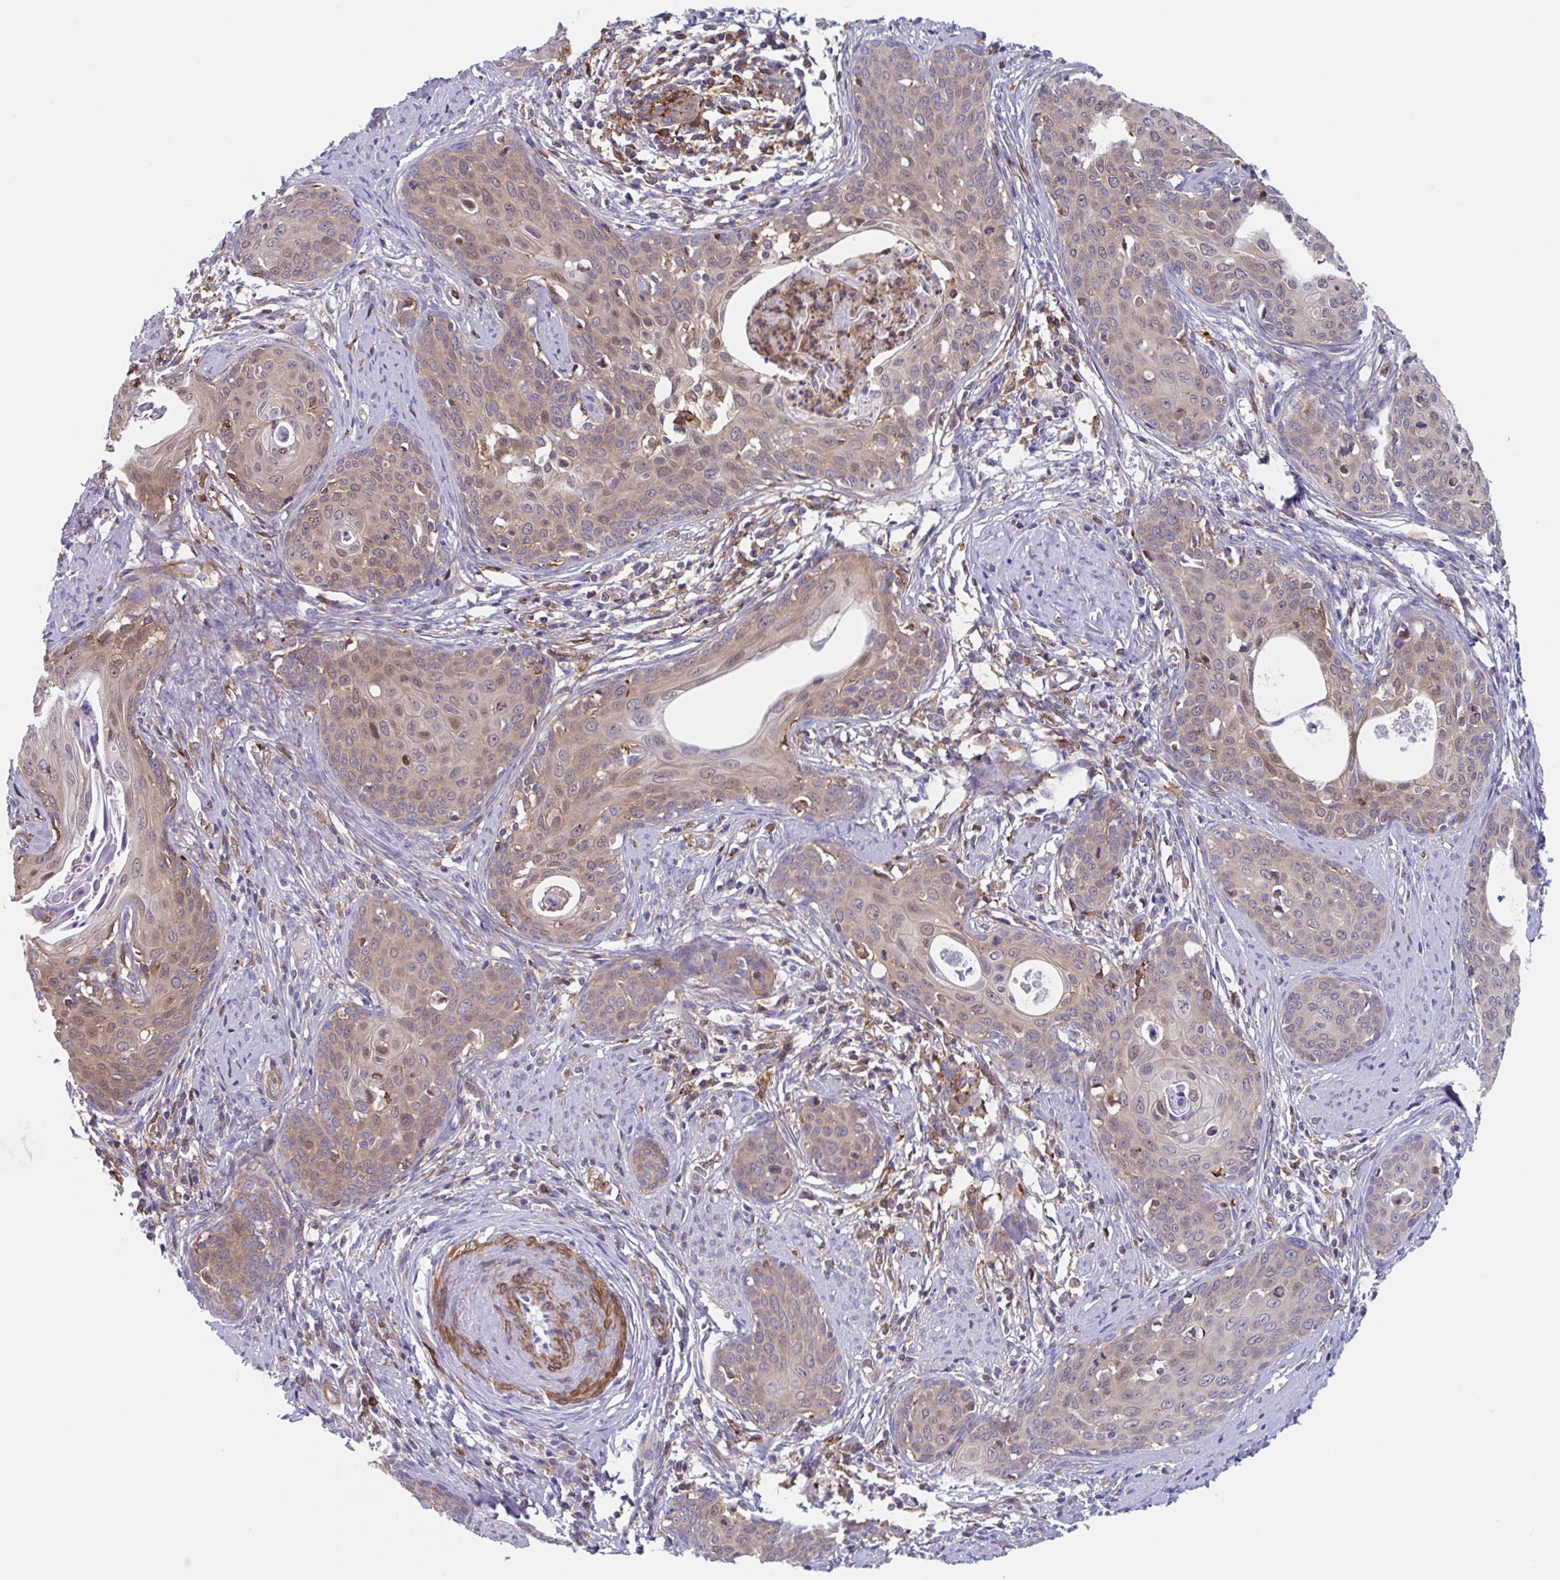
{"staining": {"intensity": "weak", "quantity": ">75%", "location": "cytoplasmic/membranous,nuclear"}, "tissue": "cervical cancer", "cell_type": "Tumor cells", "image_type": "cancer", "snomed": [{"axis": "morphology", "description": "Squamous cell carcinoma, NOS"}, {"axis": "topography", "description": "Cervix"}], "caption": "Cervical squamous cell carcinoma tissue exhibits weak cytoplasmic/membranous and nuclear positivity in about >75% of tumor cells, visualized by immunohistochemistry.", "gene": "EFHD1", "patient": {"sex": "female", "age": 46}}